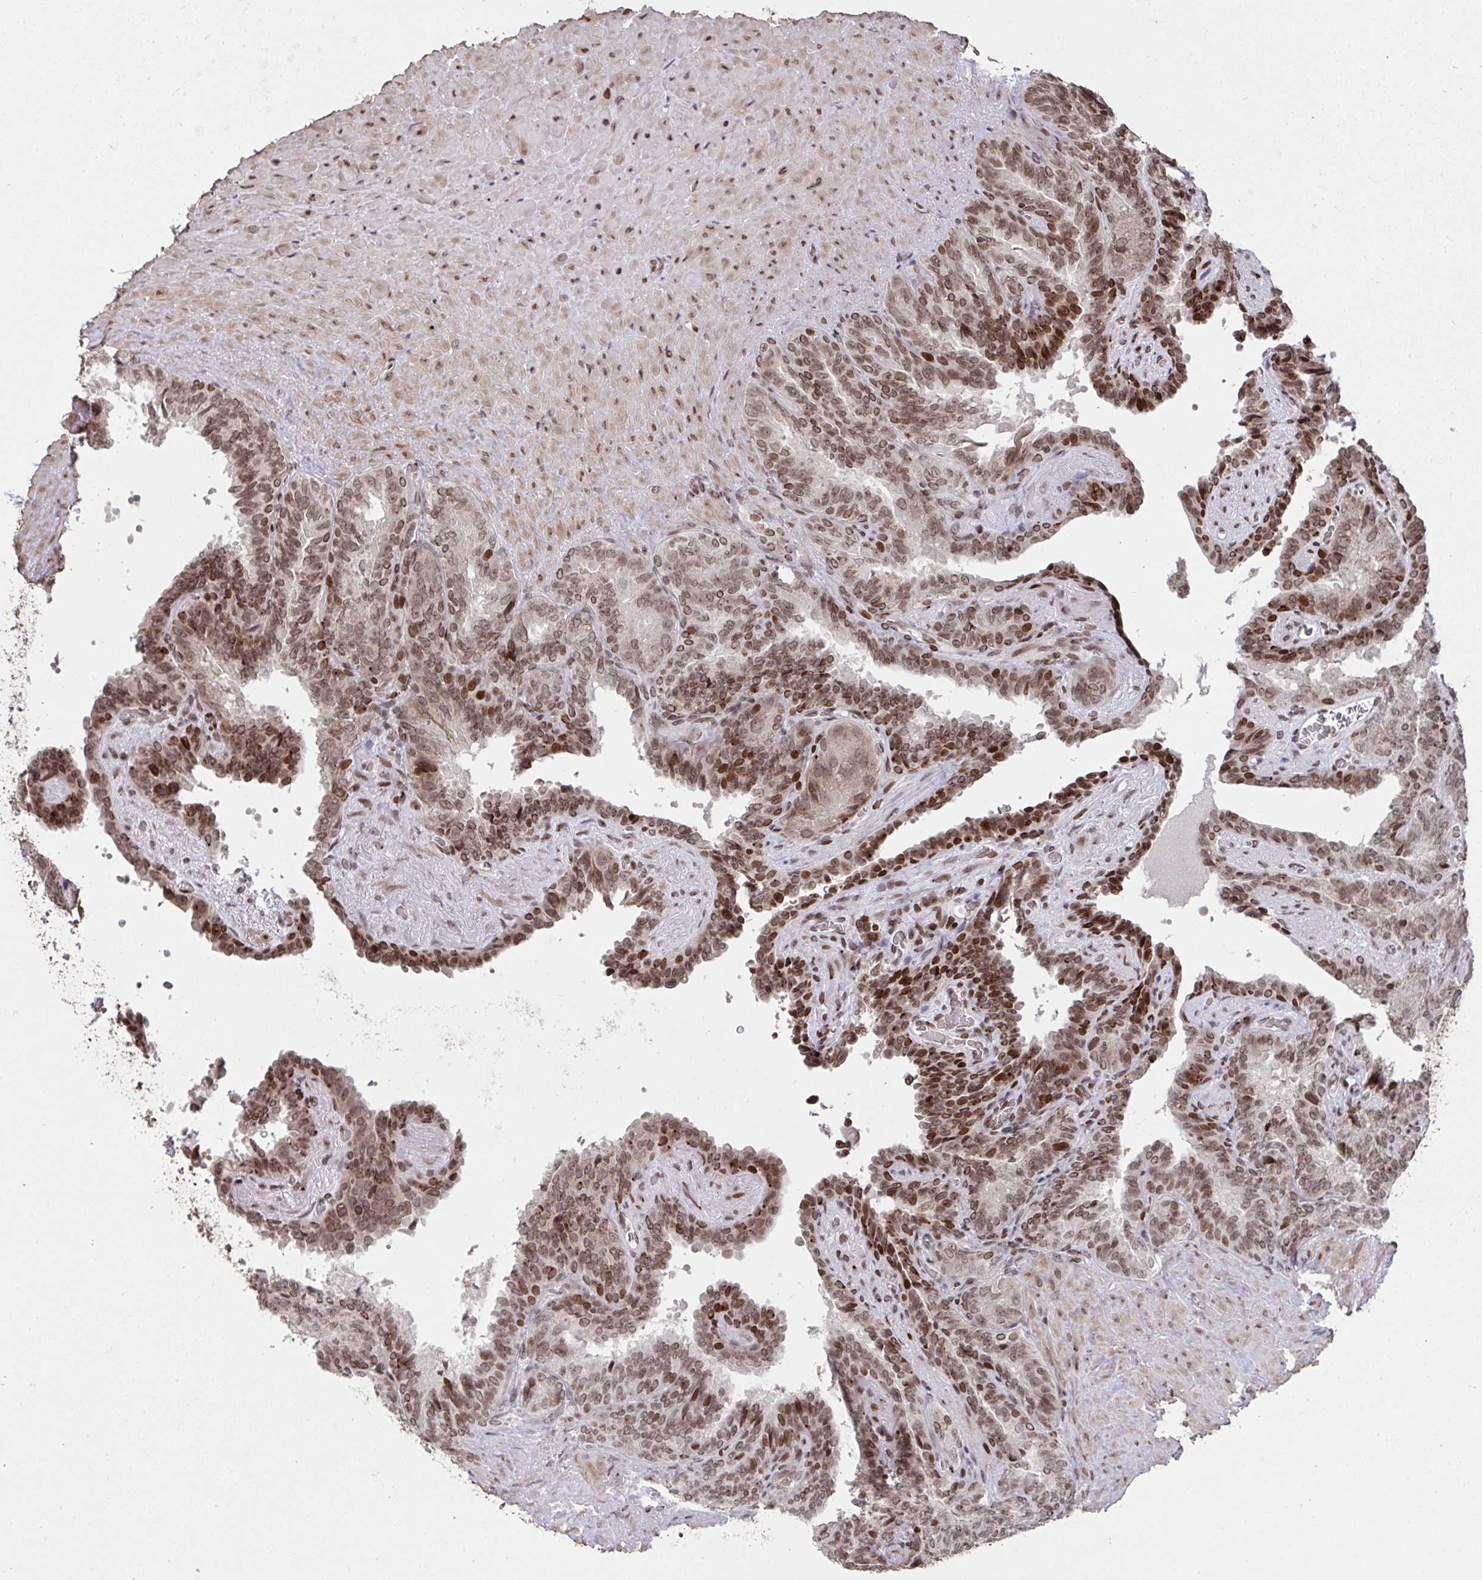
{"staining": {"intensity": "moderate", "quantity": ">75%", "location": "nuclear"}, "tissue": "seminal vesicle", "cell_type": "Glandular cells", "image_type": "normal", "snomed": [{"axis": "morphology", "description": "Normal tissue, NOS"}, {"axis": "topography", "description": "Seminal veicle"}], "caption": "Immunohistochemistry (DAB (3,3'-diaminobenzidine)) staining of benign seminal vesicle reveals moderate nuclear protein staining in about >75% of glandular cells.", "gene": "NIP7", "patient": {"sex": "male", "age": 60}}